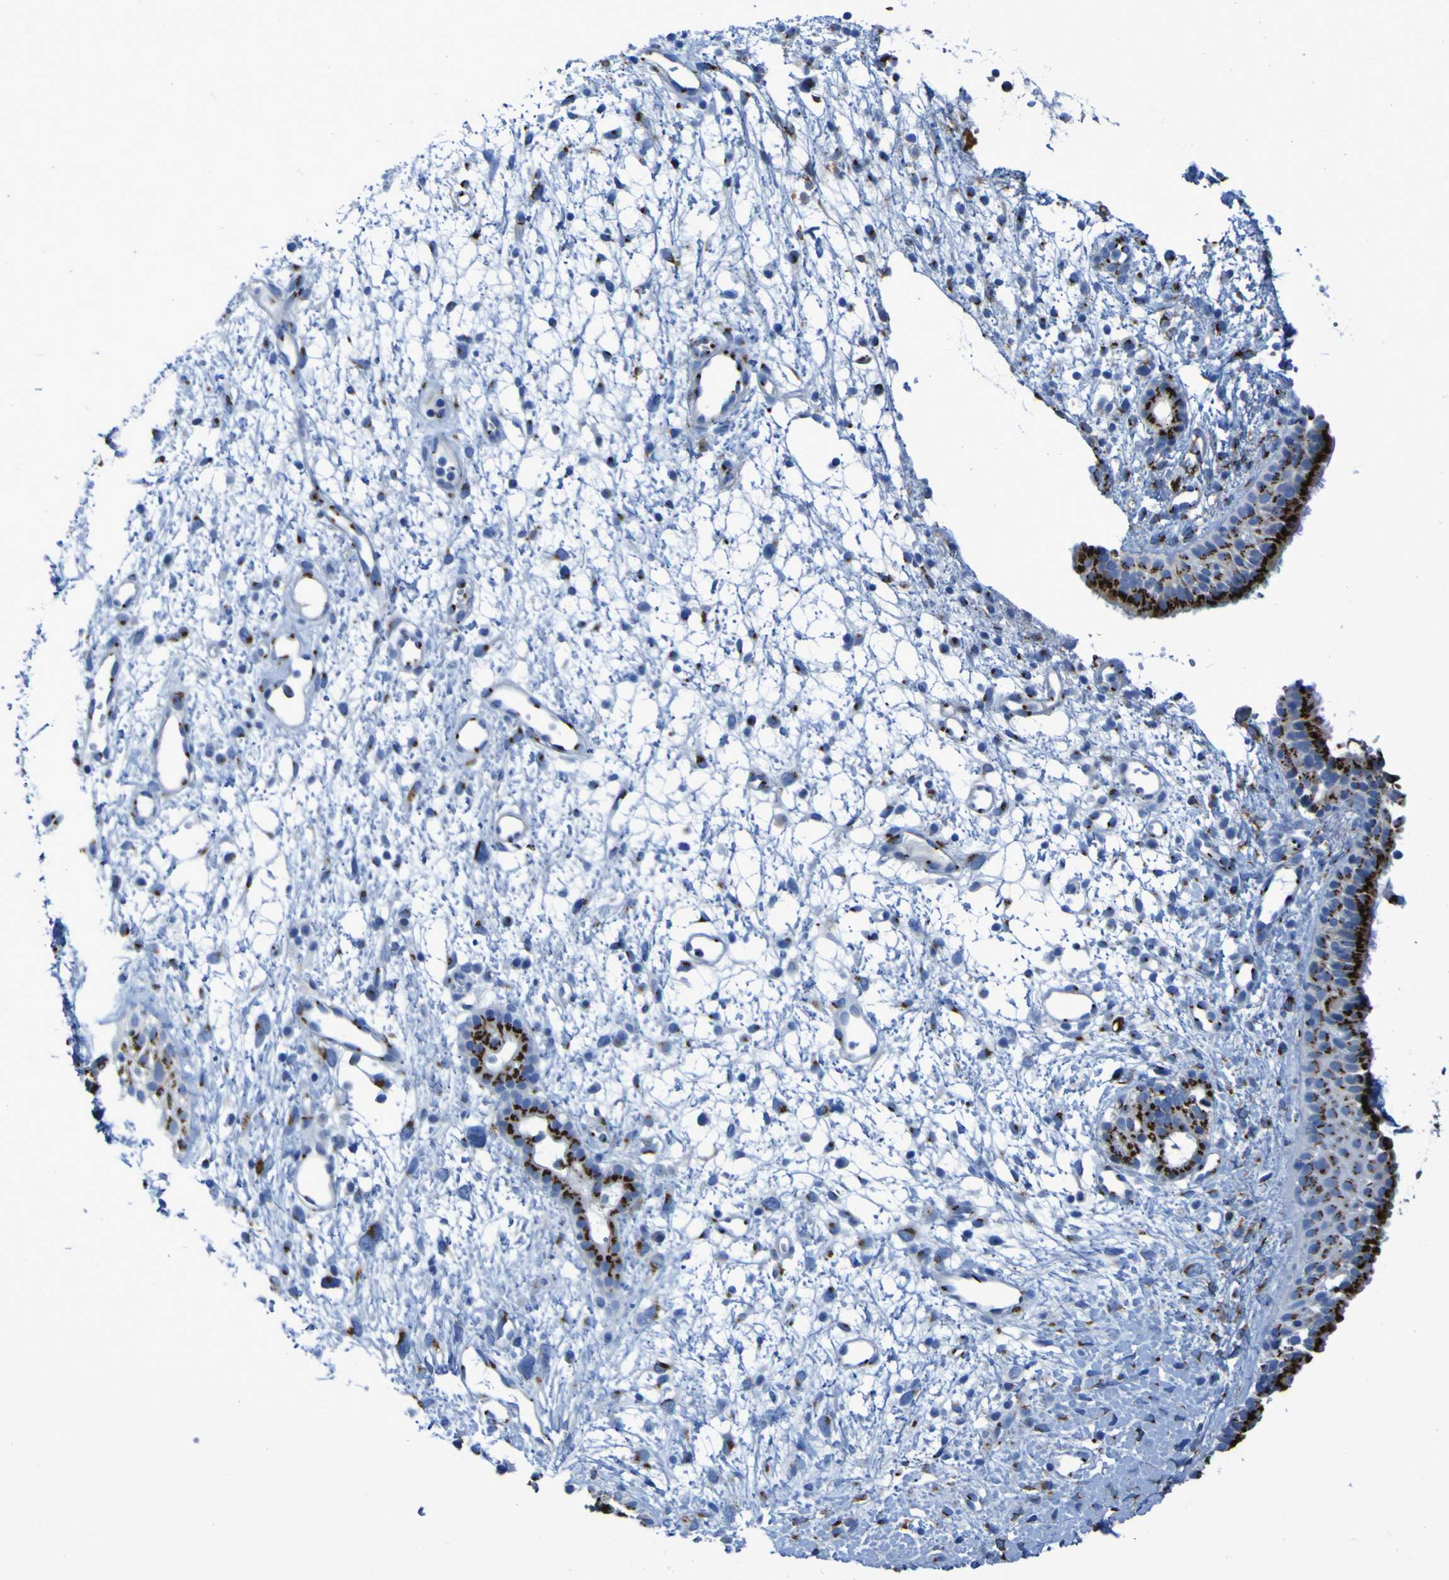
{"staining": {"intensity": "strong", "quantity": "25%-75%", "location": "cytoplasmic/membranous"}, "tissue": "nasopharynx", "cell_type": "Respiratory epithelial cells", "image_type": "normal", "snomed": [{"axis": "morphology", "description": "Normal tissue, NOS"}, {"axis": "topography", "description": "Nasopharynx"}], "caption": "Normal nasopharynx displays strong cytoplasmic/membranous expression in about 25%-75% of respiratory epithelial cells (brown staining indicates protein expression, while blue staining denotes nuclei)..", "gene": "GOLM1", "patient": {"sex": "male", "age": 22}}